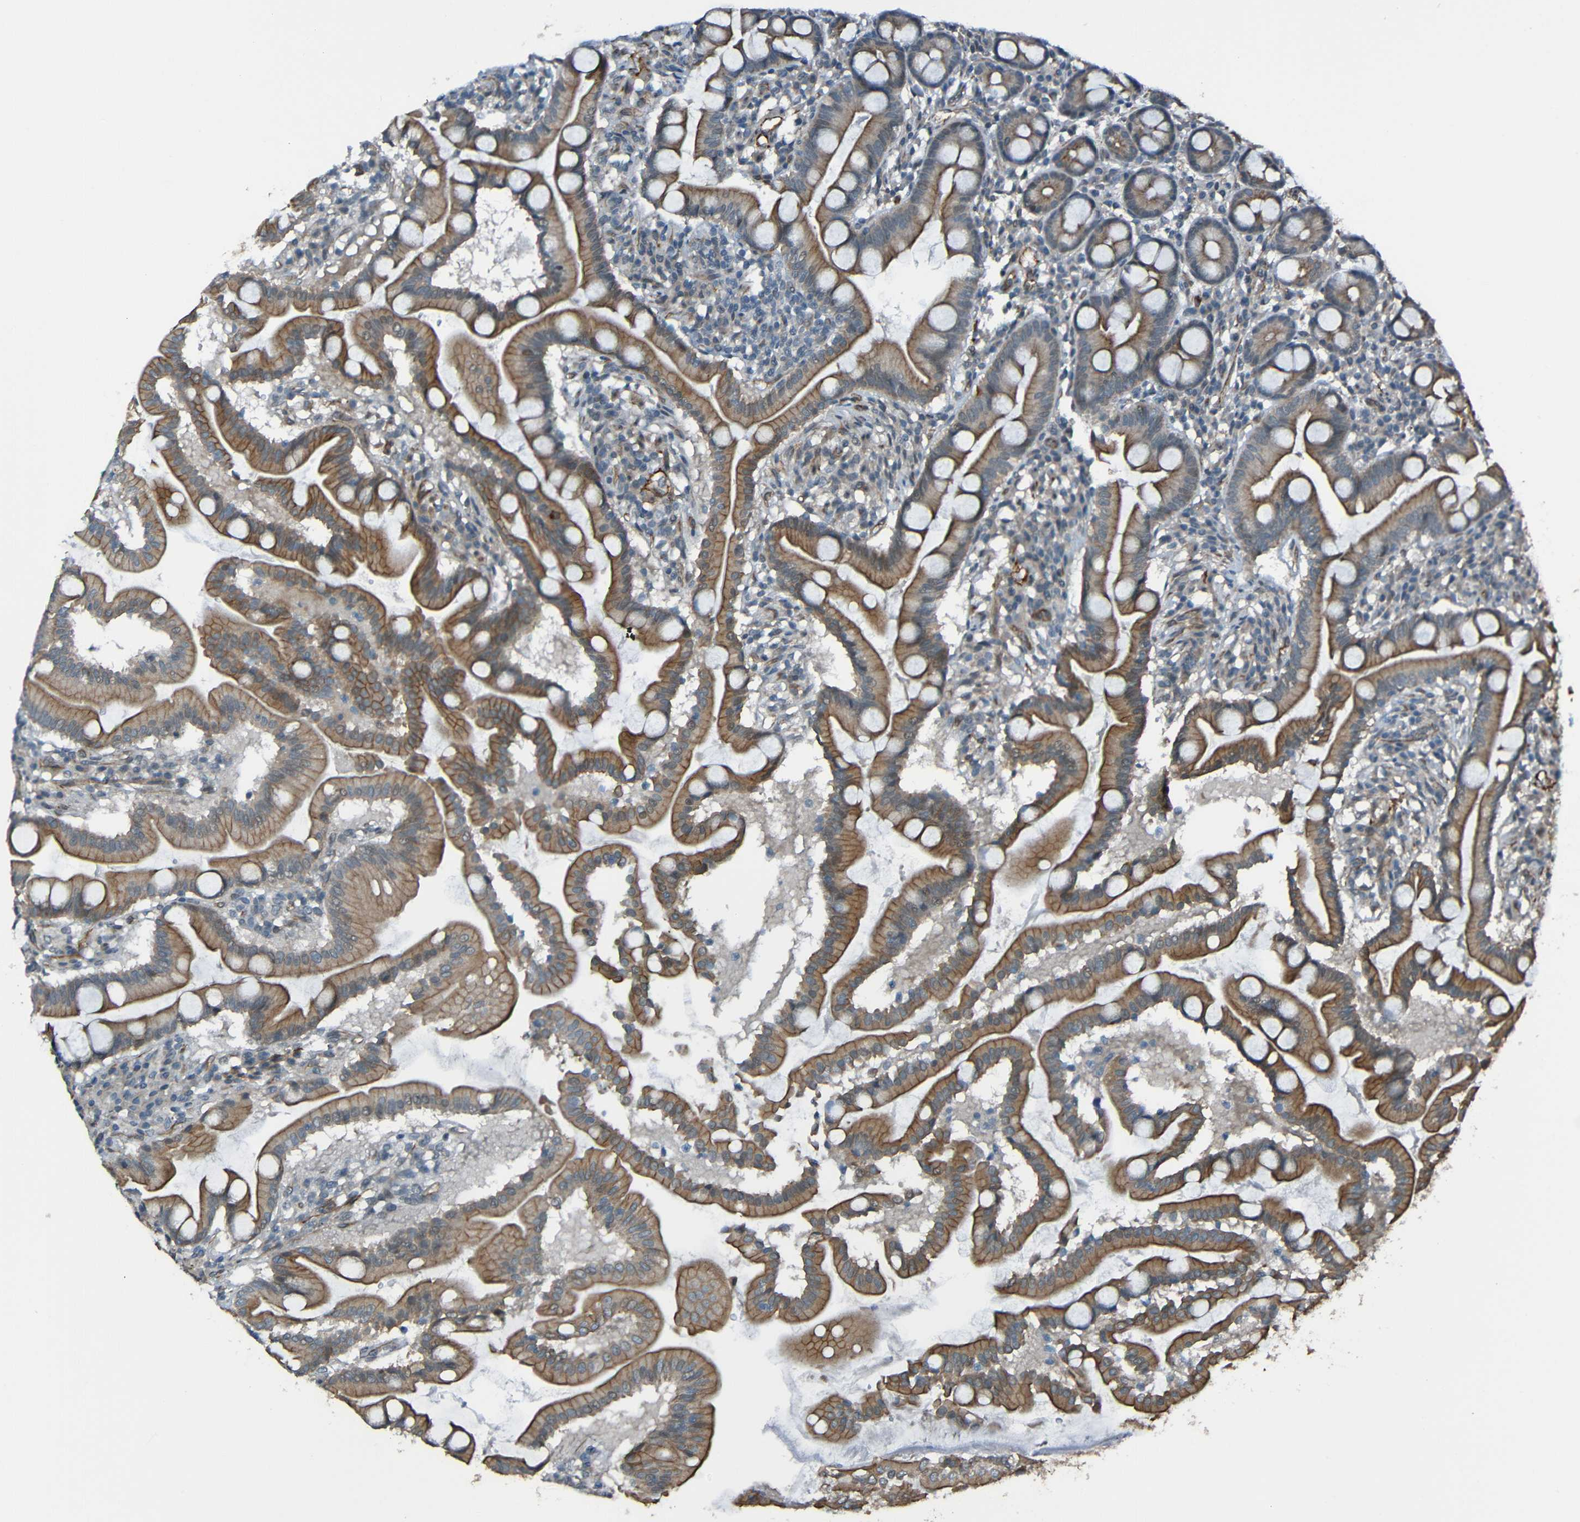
{"staining": {"intensity": "moderate", "quantity": ">75%", "location": "cytoplasmic/membranous"}, "tissue": "duodenum", "cell_type": "Glandular cells", "image_type": "normal", "snomed": [{"axis": "morphology", "description": "Normal tissue, NOS"}, {"axis": "topography", "description": "Duodenum"}], "caption": "Glandular cells exhibit medium levels of moderate cytoplasmic/membranous staining in approximately >75% of cells in unremarkable duodenum. Nuclei are stained in blue.", "gene": "LGR5", "patient": {"sex": "male", "age": 50}}